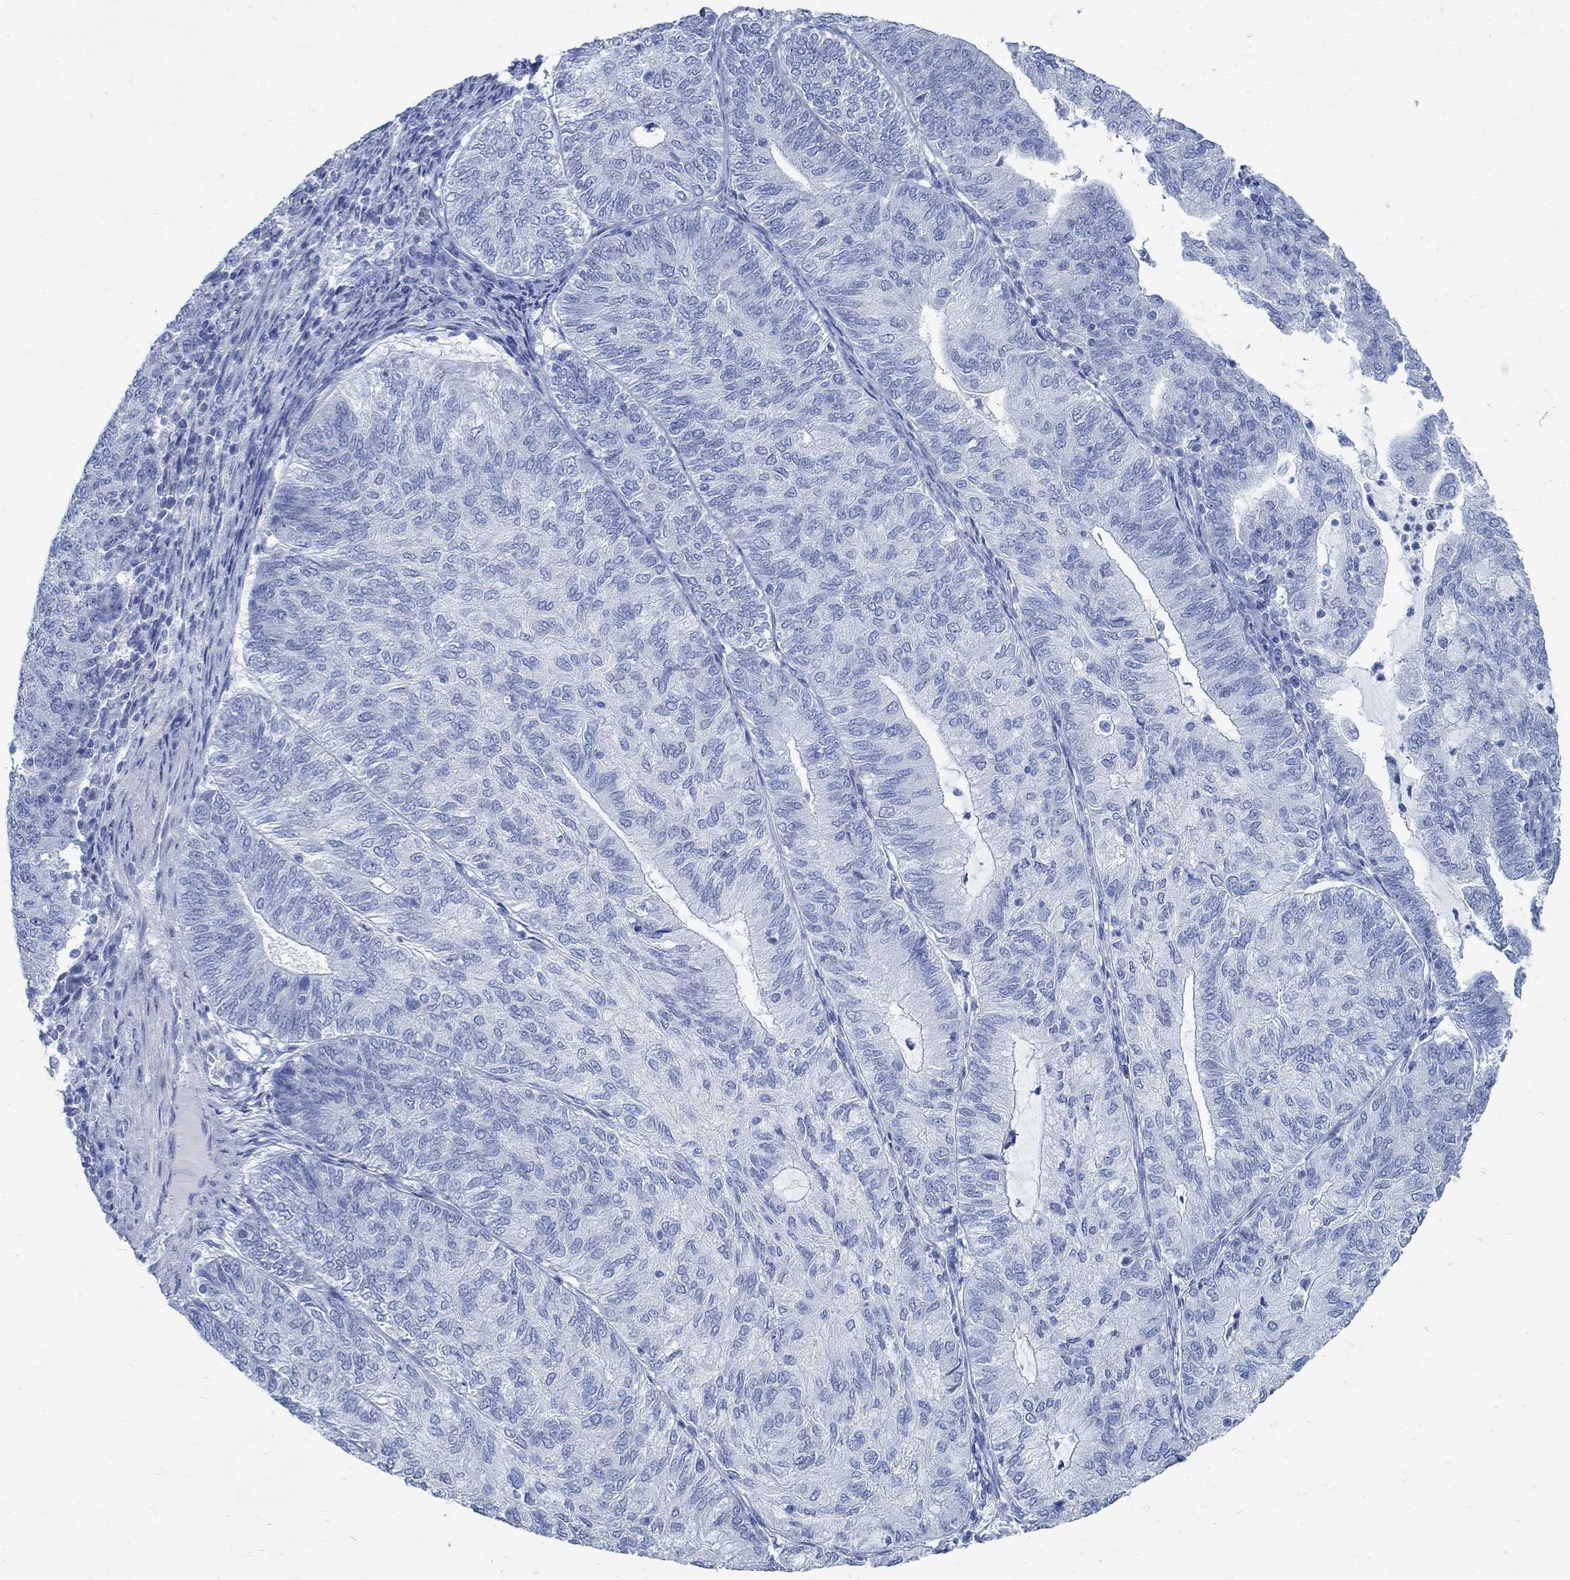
{"staining": {"intensity": "negative", "quantity": "none", "location": "none"}, "tissue": "endometrial cancer", "cell_type": "Tumor cells", "image_type": "cancer", "snomed": [{"axis": "morphology", "description": "Adenocarcinoma, NOS"}, {"axis": "topography", "description": "Endometrium"}], "caption": "DAB immunohistochemical staining of endometrial cancer demonstrates no significant staining in tumor cells.", "gene": "RBM20", "patient": {"sex": "female", "age": 82}}